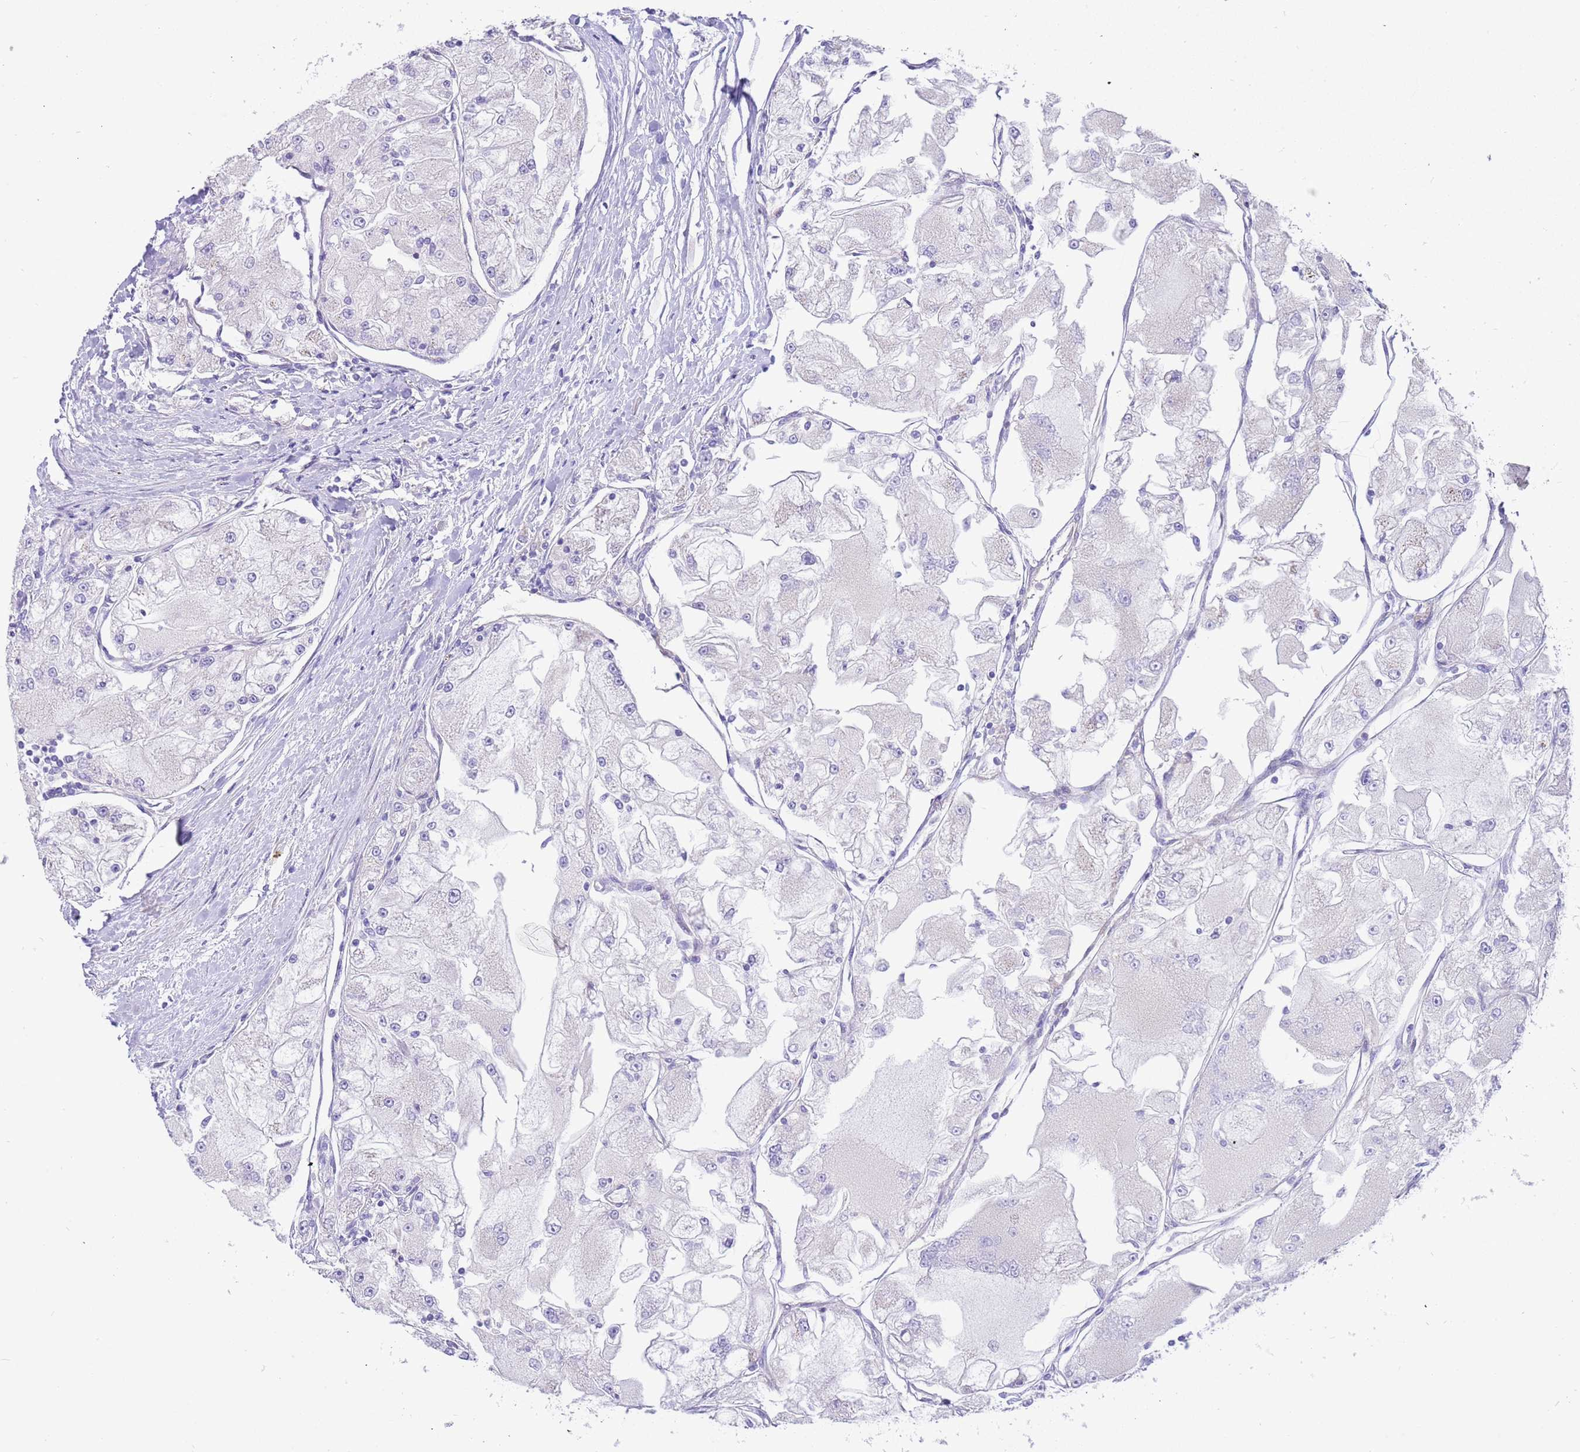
{"staining": {"intensity": "negative", "quantity": "none", "location": "none"}, "tissue": "renal cancer", "cell_type": "Tumor cells", "image_type": "cancer", "snomed": [{"axis": "morphology", "description": "Adenocarcinoma, NOS"}, {"axis": "topography", "description": "Kidney"}], "caption": "The immunohistochemistry micrograph has no significant staining in tumor cells of renal cancer tissue.", "gene": "SERINC3", "patient": {"sex": "female", "age": 72}}